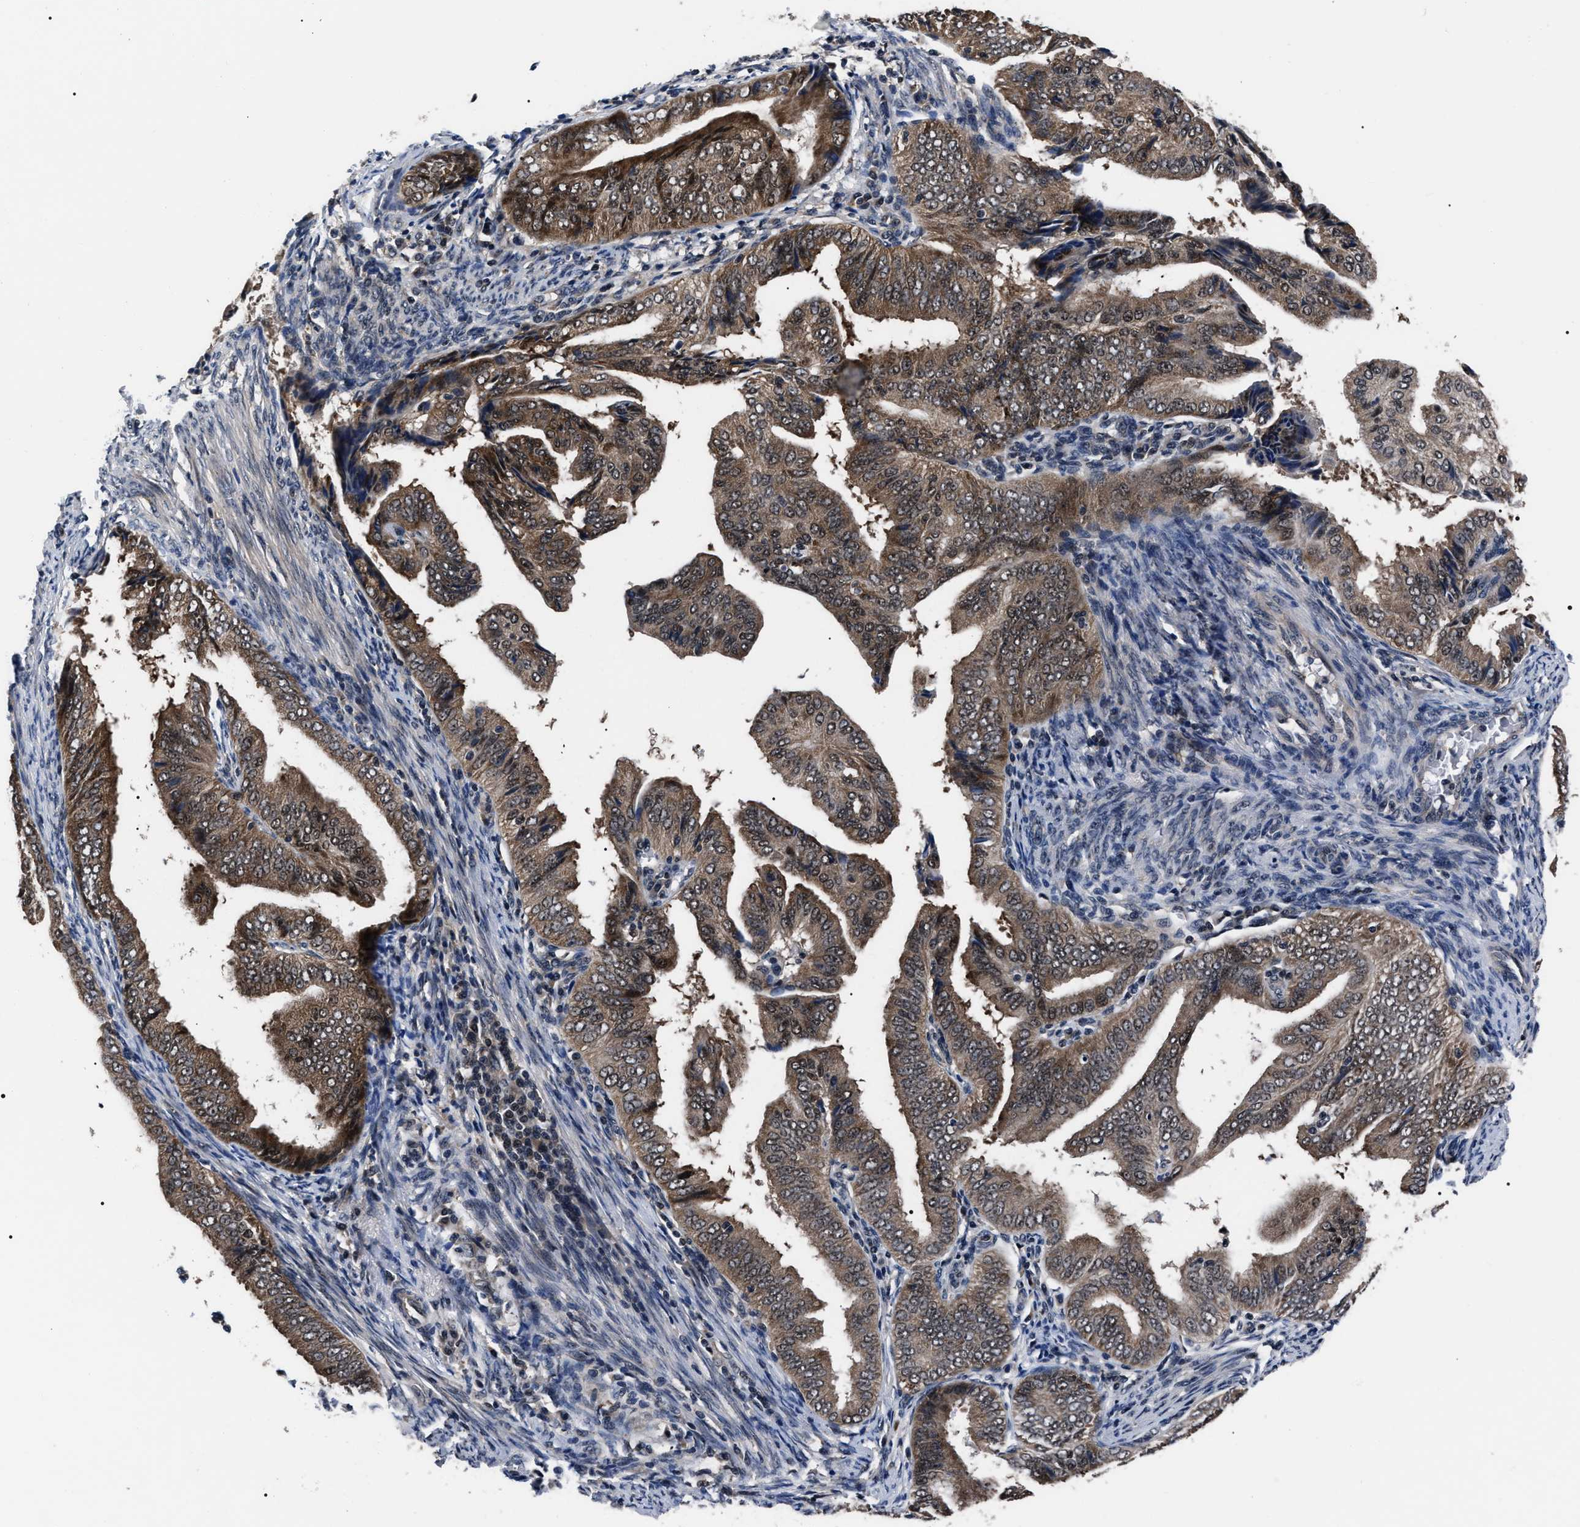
{"staining": {"intensity": "moderate", "quantity": ">75%", "location": "cytoplasmic/membranous"}, "tissue": "endometrial cancer", "cell_type": "Tumor cells", "image_type": "cancer", "snomed": [{"axis": "morphology", "description": "Adenocarcinoma, NOS"}, {"axis": "topography", "description": "Endometrium"}], "caption": "Immunohistochemical staining of endometrial cancer demonstrates medium levels of moderate cytoplasmic/membranous protein expression in about >75% of tumor cells.", "gene": "CSNK2A1", "patient": {"sex": "female", "age": 58}}